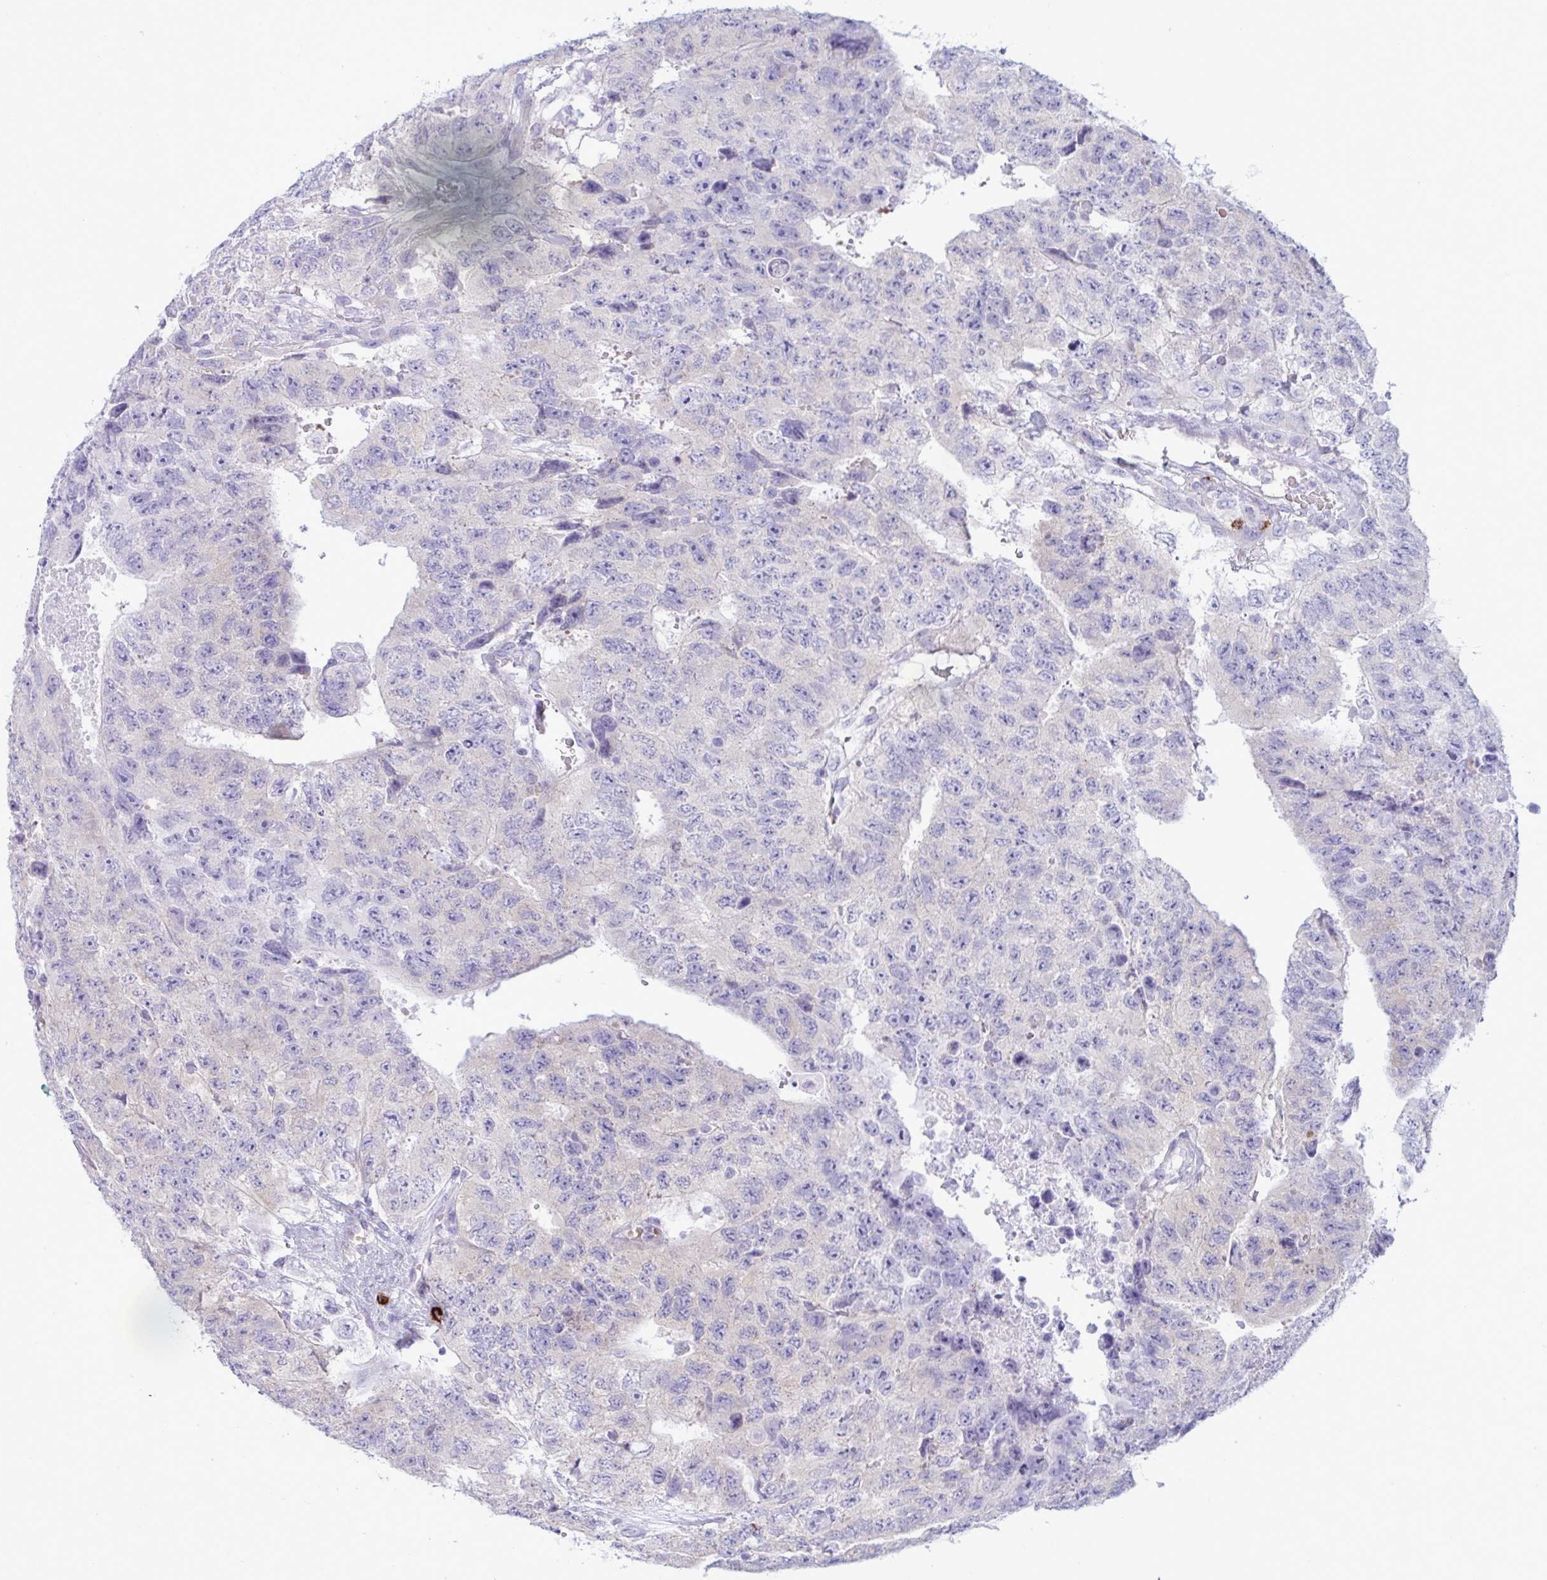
{"staining": {"intensity": "negative", "quantity": "none", "location": "none"}, "tissue": "testis cancer", "cell_type": "Tumor cells", "image_type": "cancer", "snomed": [{"axis": "morphology", "description": "Carcinoma, Embryonal, NOS"}, {"axis": "topography", "description": "Testis"}], "caption": "This is an immunohistochemistry histopathology image of embryonal carcinoma (testis). There is no staining in tumor cells.", "gene": "ZNF684", "patient": {"sex": "male", "age": 24}}